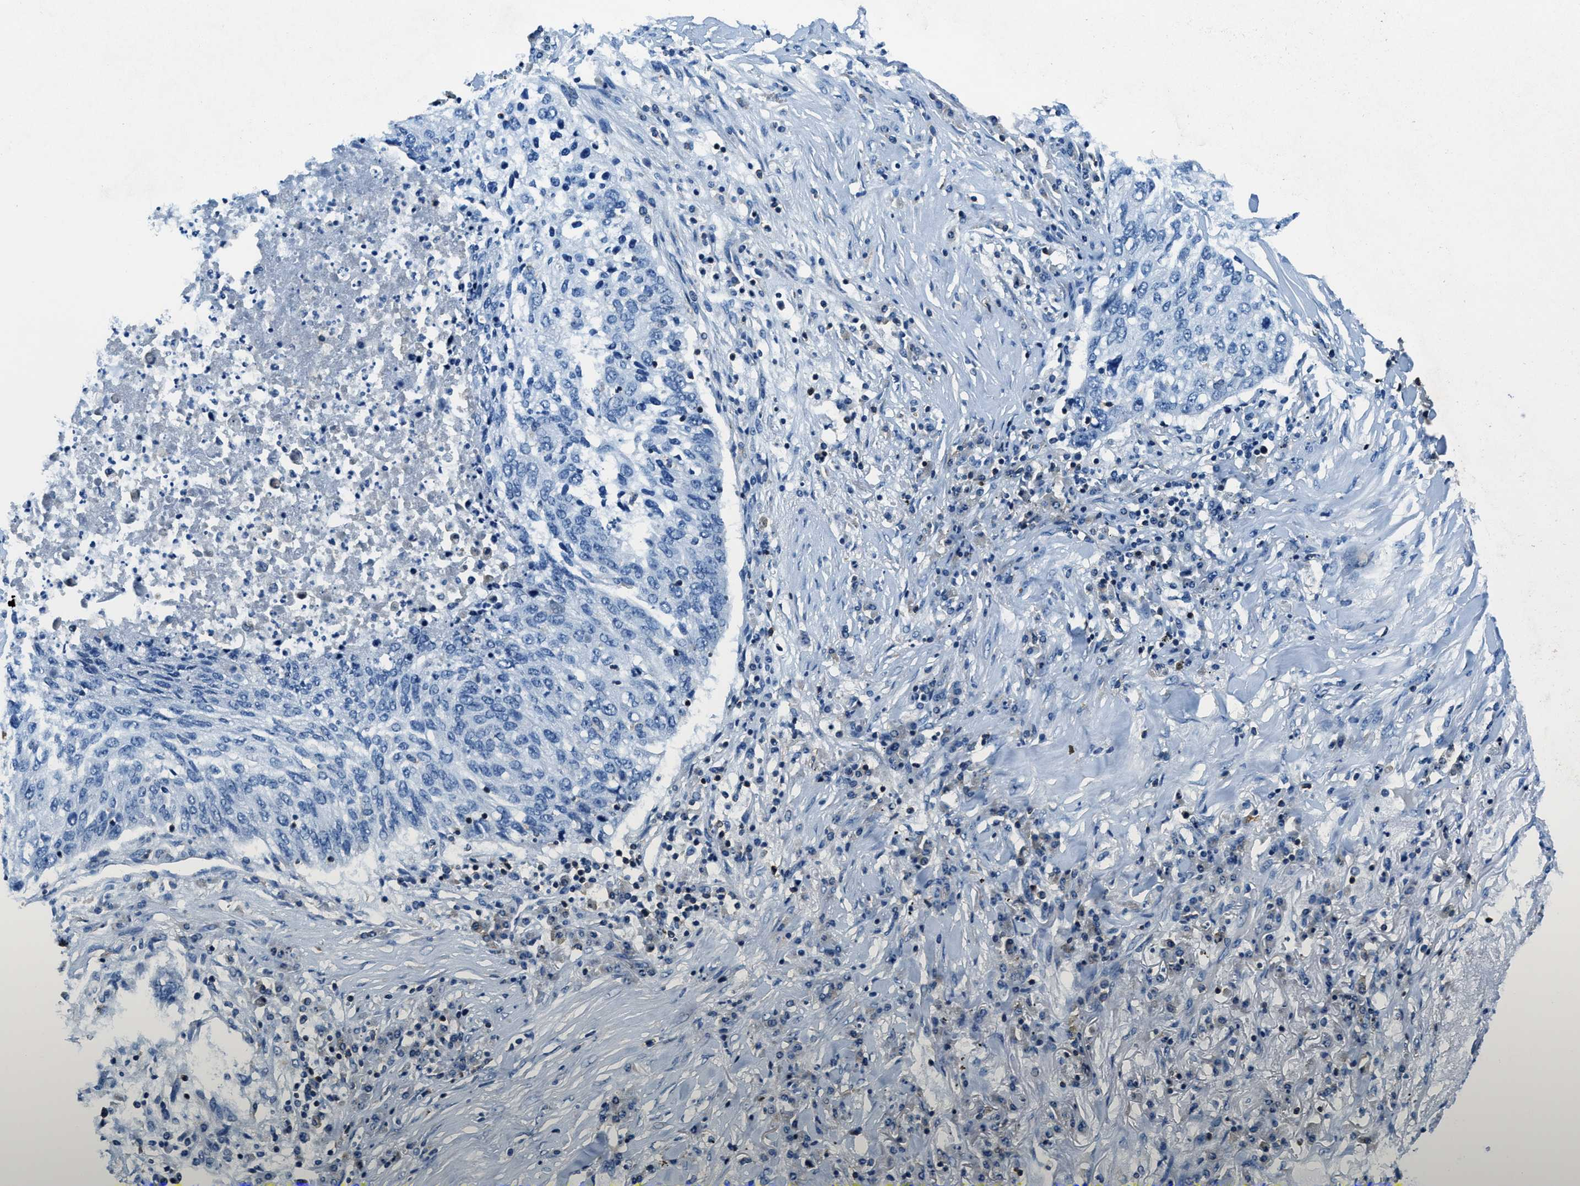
{"staining": {"intensity": "negative", "quantity": "none", "location": "none"}, "tissue": "lung cancer", "cell_type": "Tumor cells", "image_type": "cancer", "snomed": [{"axis": "morphology", "description": "Squamous cell carcinoma, NOS"}, {"axis": "topography", "description": "Lung"}], "caption": "This is a image of immunohistochemistry (IHC) staining of squamous cell carcinoma (lung), which shows no staining in tumor cells.", "gene": "MYO1G", "patient": {"sex": "female", "age": 63}}